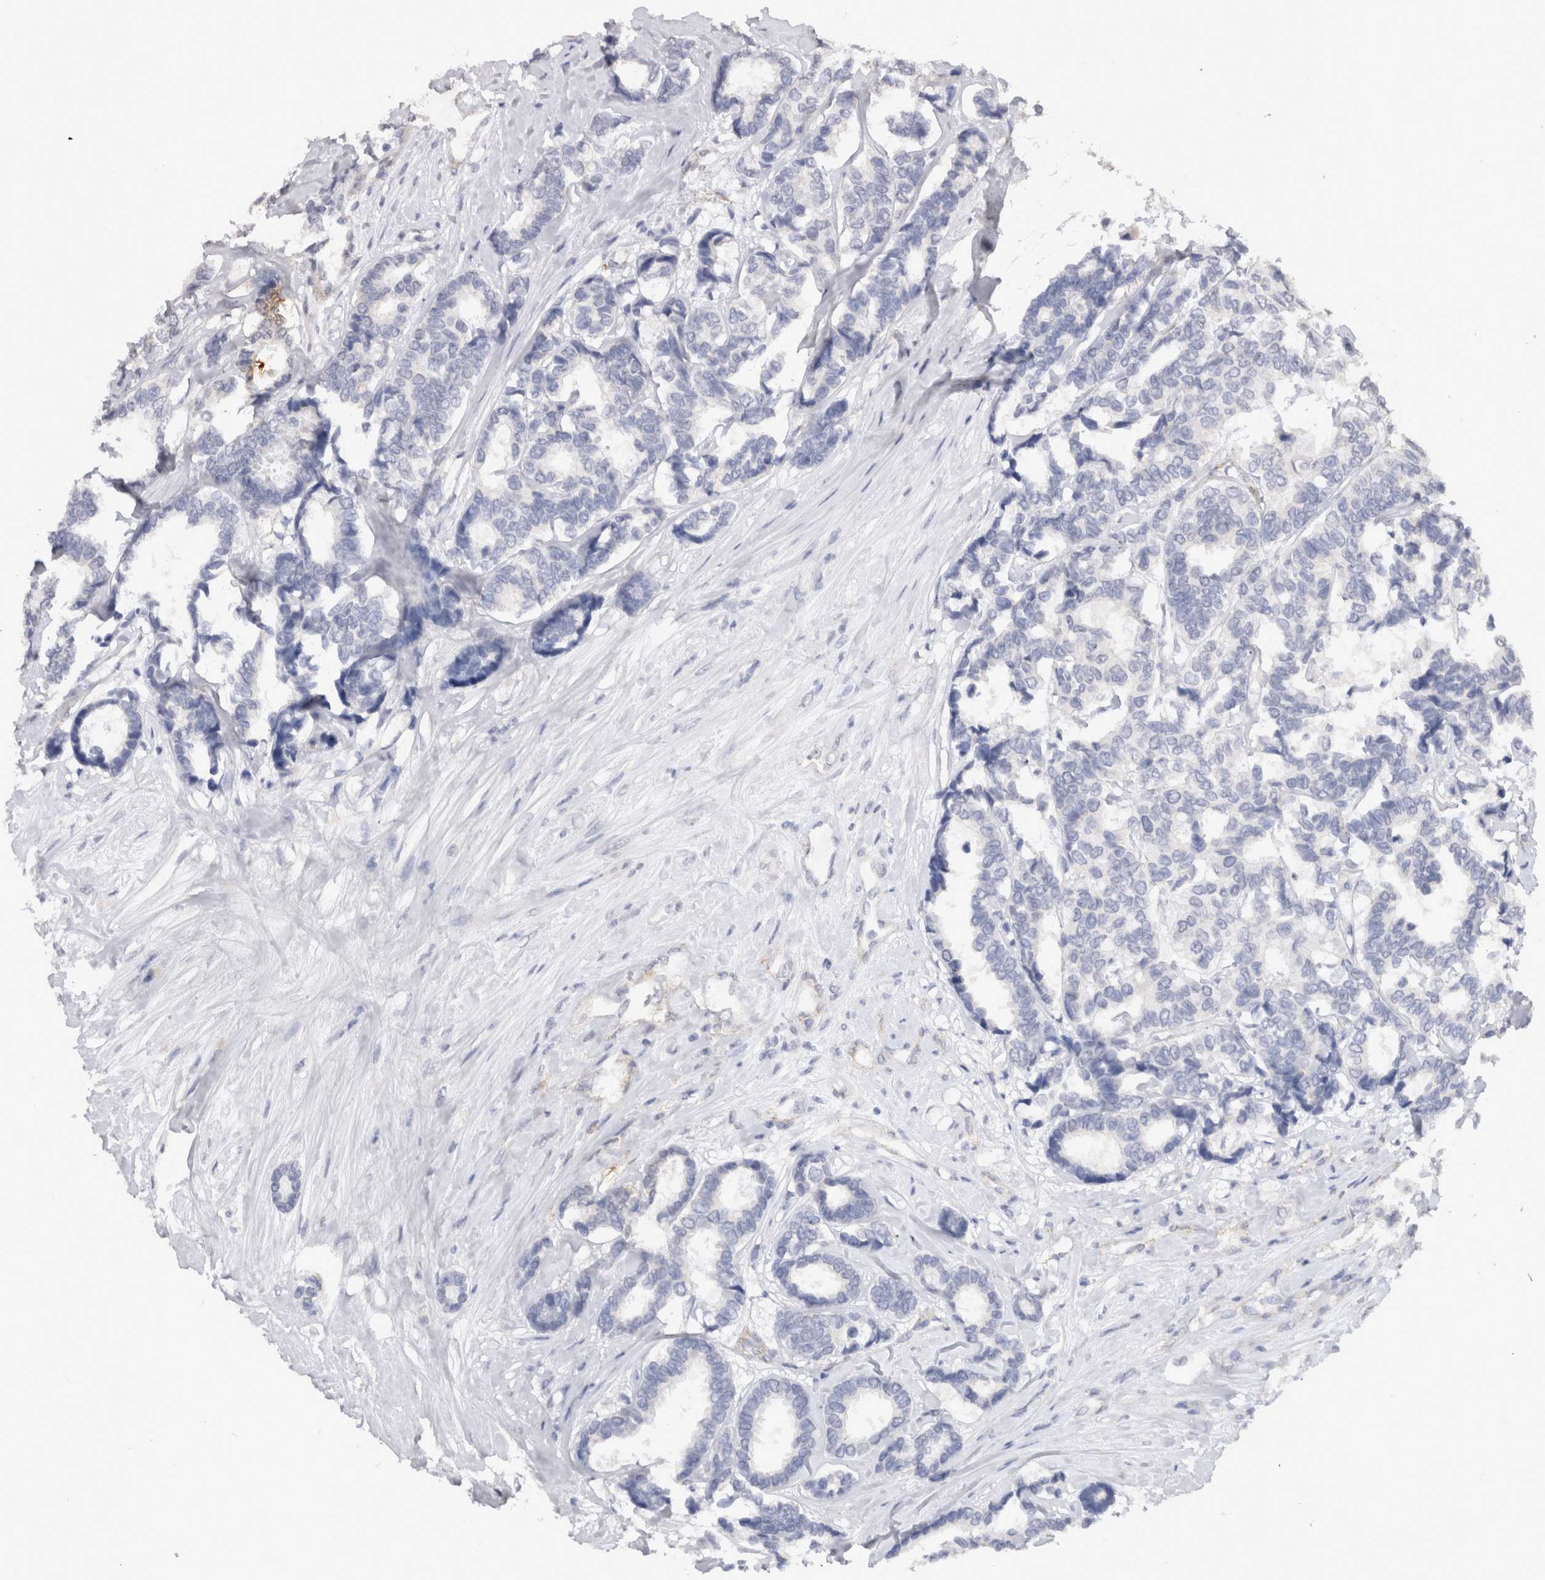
{"staining": {"intensity": "negative", "quantity": "none", "location": "none"}, "tissue": "breast cancer", "cell_type": "Tumor cells", "image_type": "cancer", "snomed": [{"axis": "morphology", "description": "Duct carcinoma"}, {"axis": "topography", "description": "Breast"}], "caption": "Immunohistochemistry photomicrograph of neoplastic tissue: breast cancer stained with DAB (3,3'-diaminobenzidine) displays no significant protein expression in tumor cells. (DAB IHC visualized using brightfield microscopy, high magnification).", "gene": "CDH6", "patient": {"sex": "female", "age": 87}}